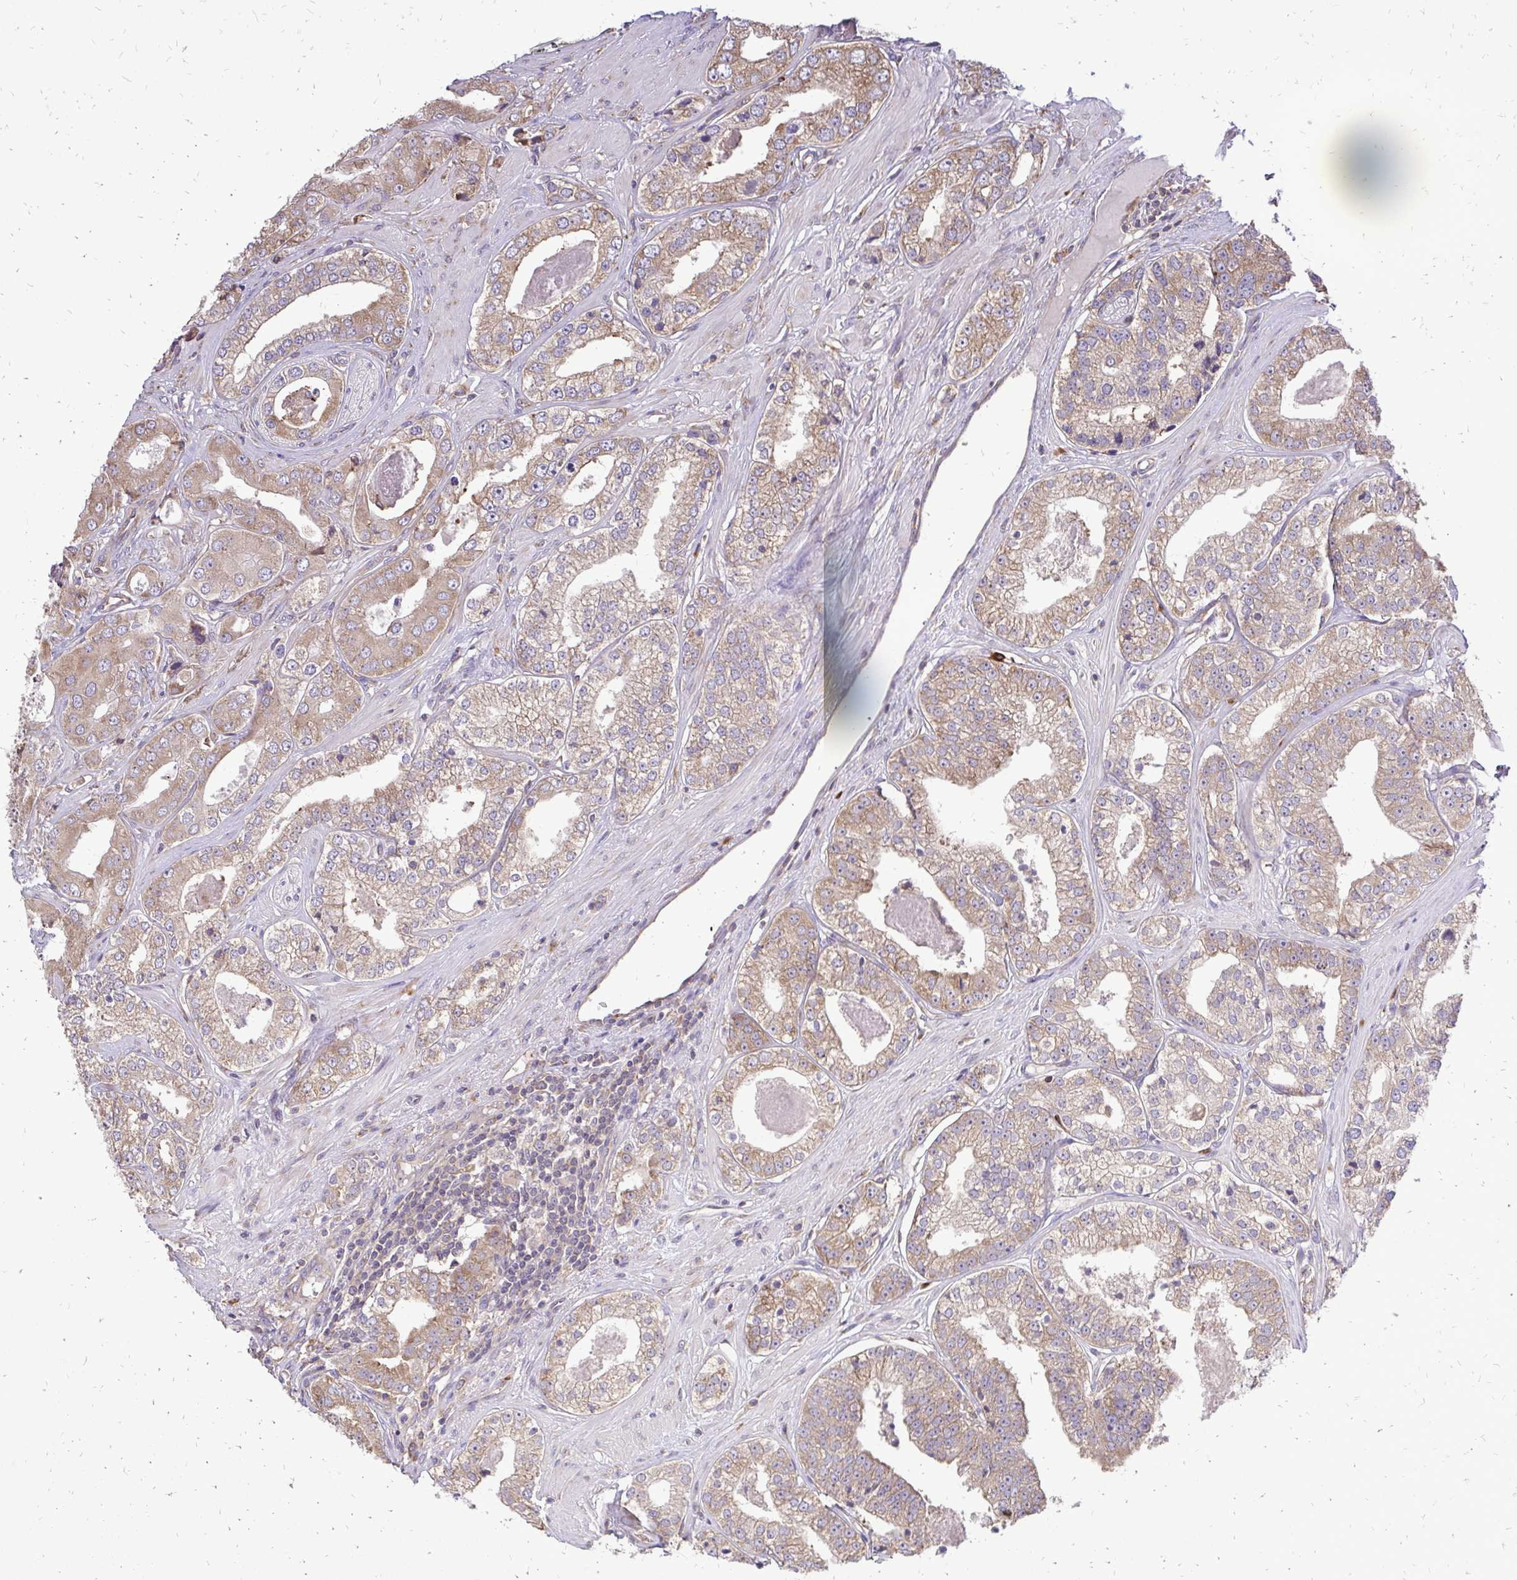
{"staining": {"intensity": "moderate", "quantity": ">75%", "location": "cytoplasmic/membranous"}, "tissue": "prostate cancer", "cell_type": "Tumor cells", "image_type": "cancer", "snomed": [{"axis": "morphology", "description": "Adenocarcinoma, Low grade"}, {"axis": "topography", "description": "Prostate"}], "caption": "This is a photomicrograph of IHC staining of prostate cancer (low-grade adenocarcinoma), which shows moderate staining in the cytoplasmic/membranous of tumor cells.", "gene": "RPS3", "patient": {"sex": "male", "age": 60}}